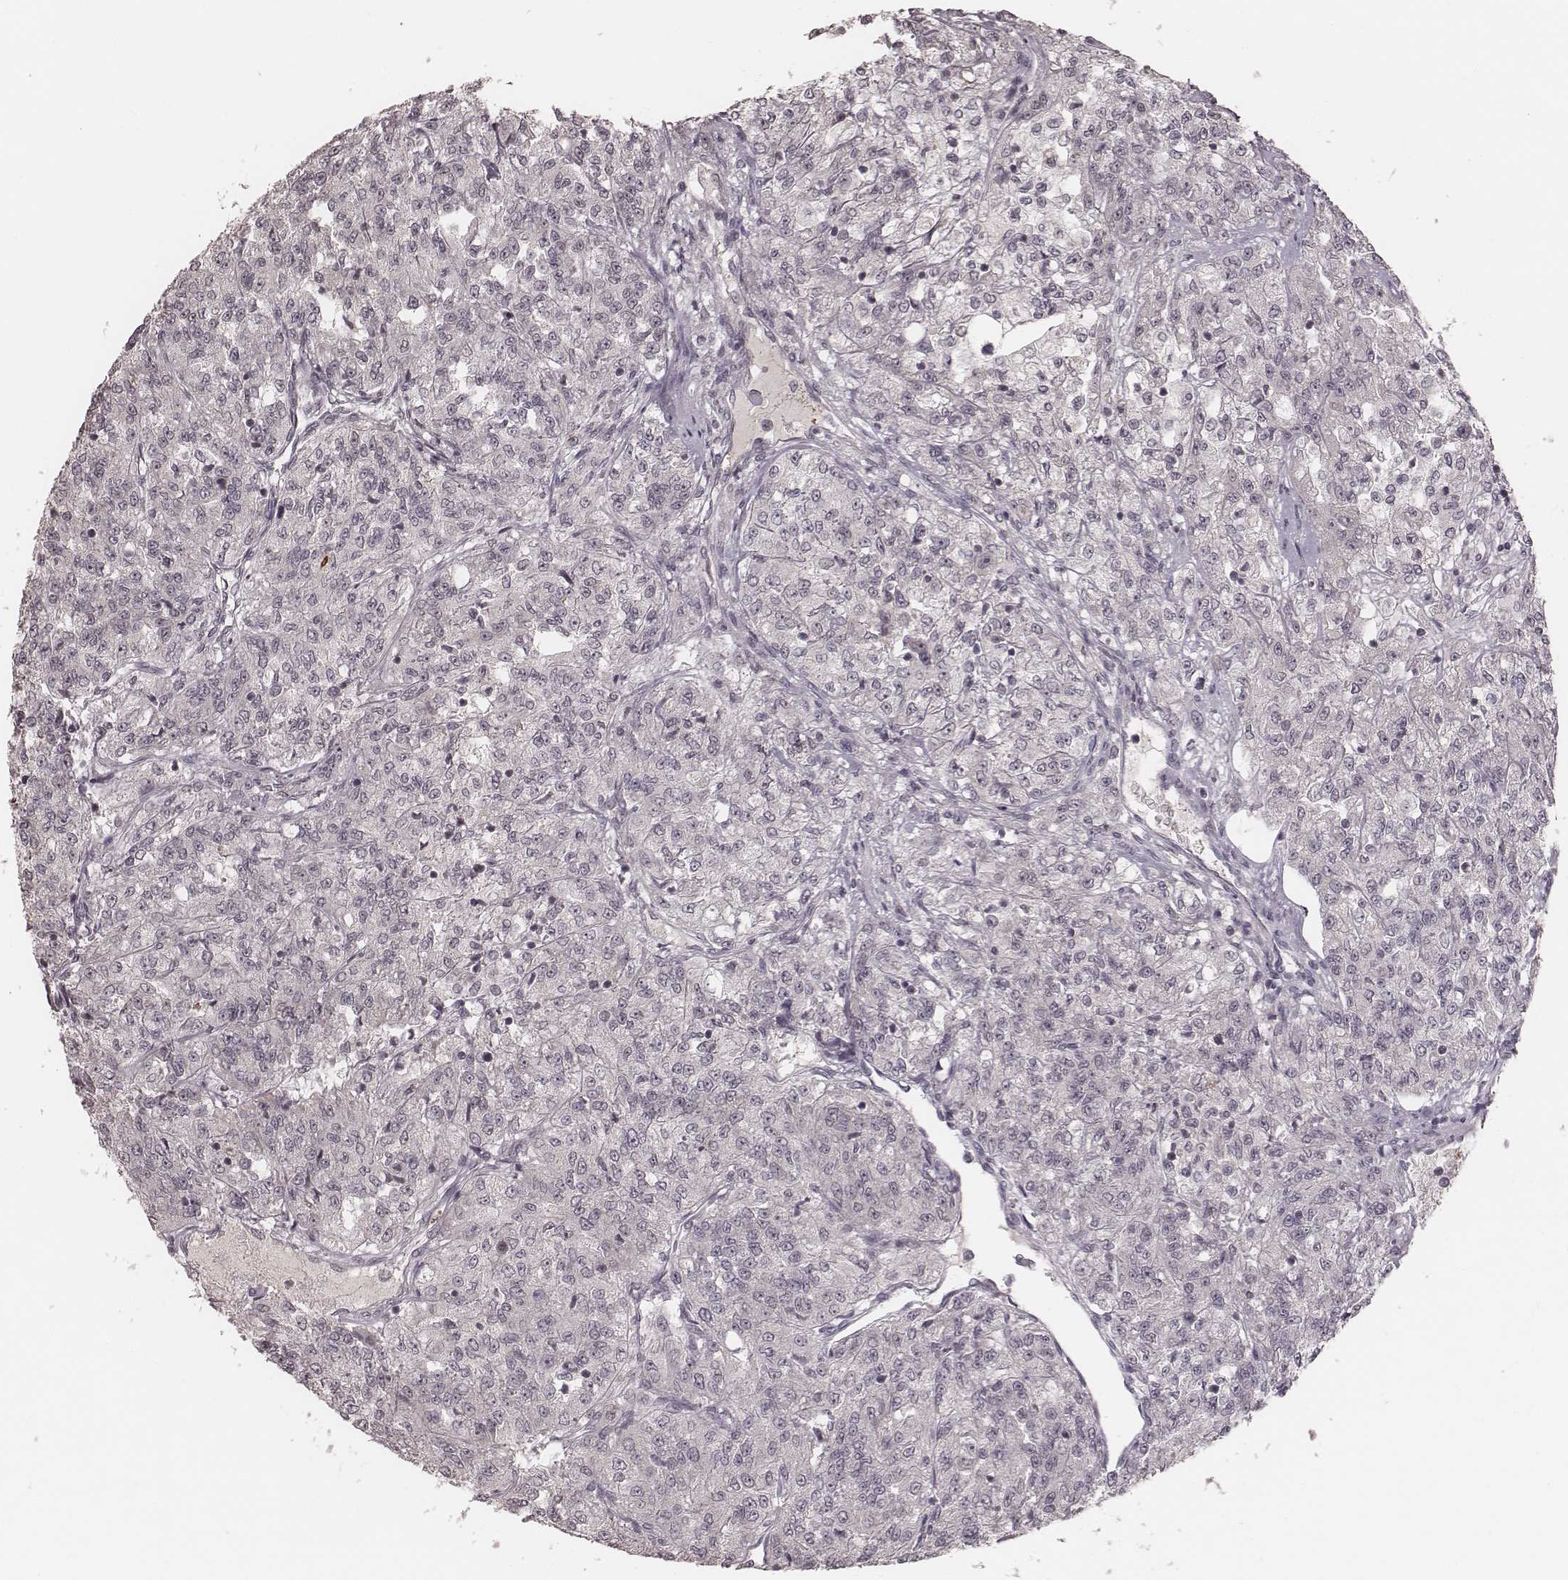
{"staining": {"intensity": "negative", "quantity": "none", "location": "none"}, "tissue": "renal cancer", "cell_type": "Tumor cells", "image_type": "cancer", "snomed": [{"axis": "morphology", "description": "Adenocarcinoma, NOS"}, {"axis": "topography", "description": "Kidney"}], "caption": "This is an immunohistochemistry image of human renal cancer (adenocarcinoma). There is no expression in tumor cells.", "gene": "IL5", "patient": {"sex": "female", "age": 63}}